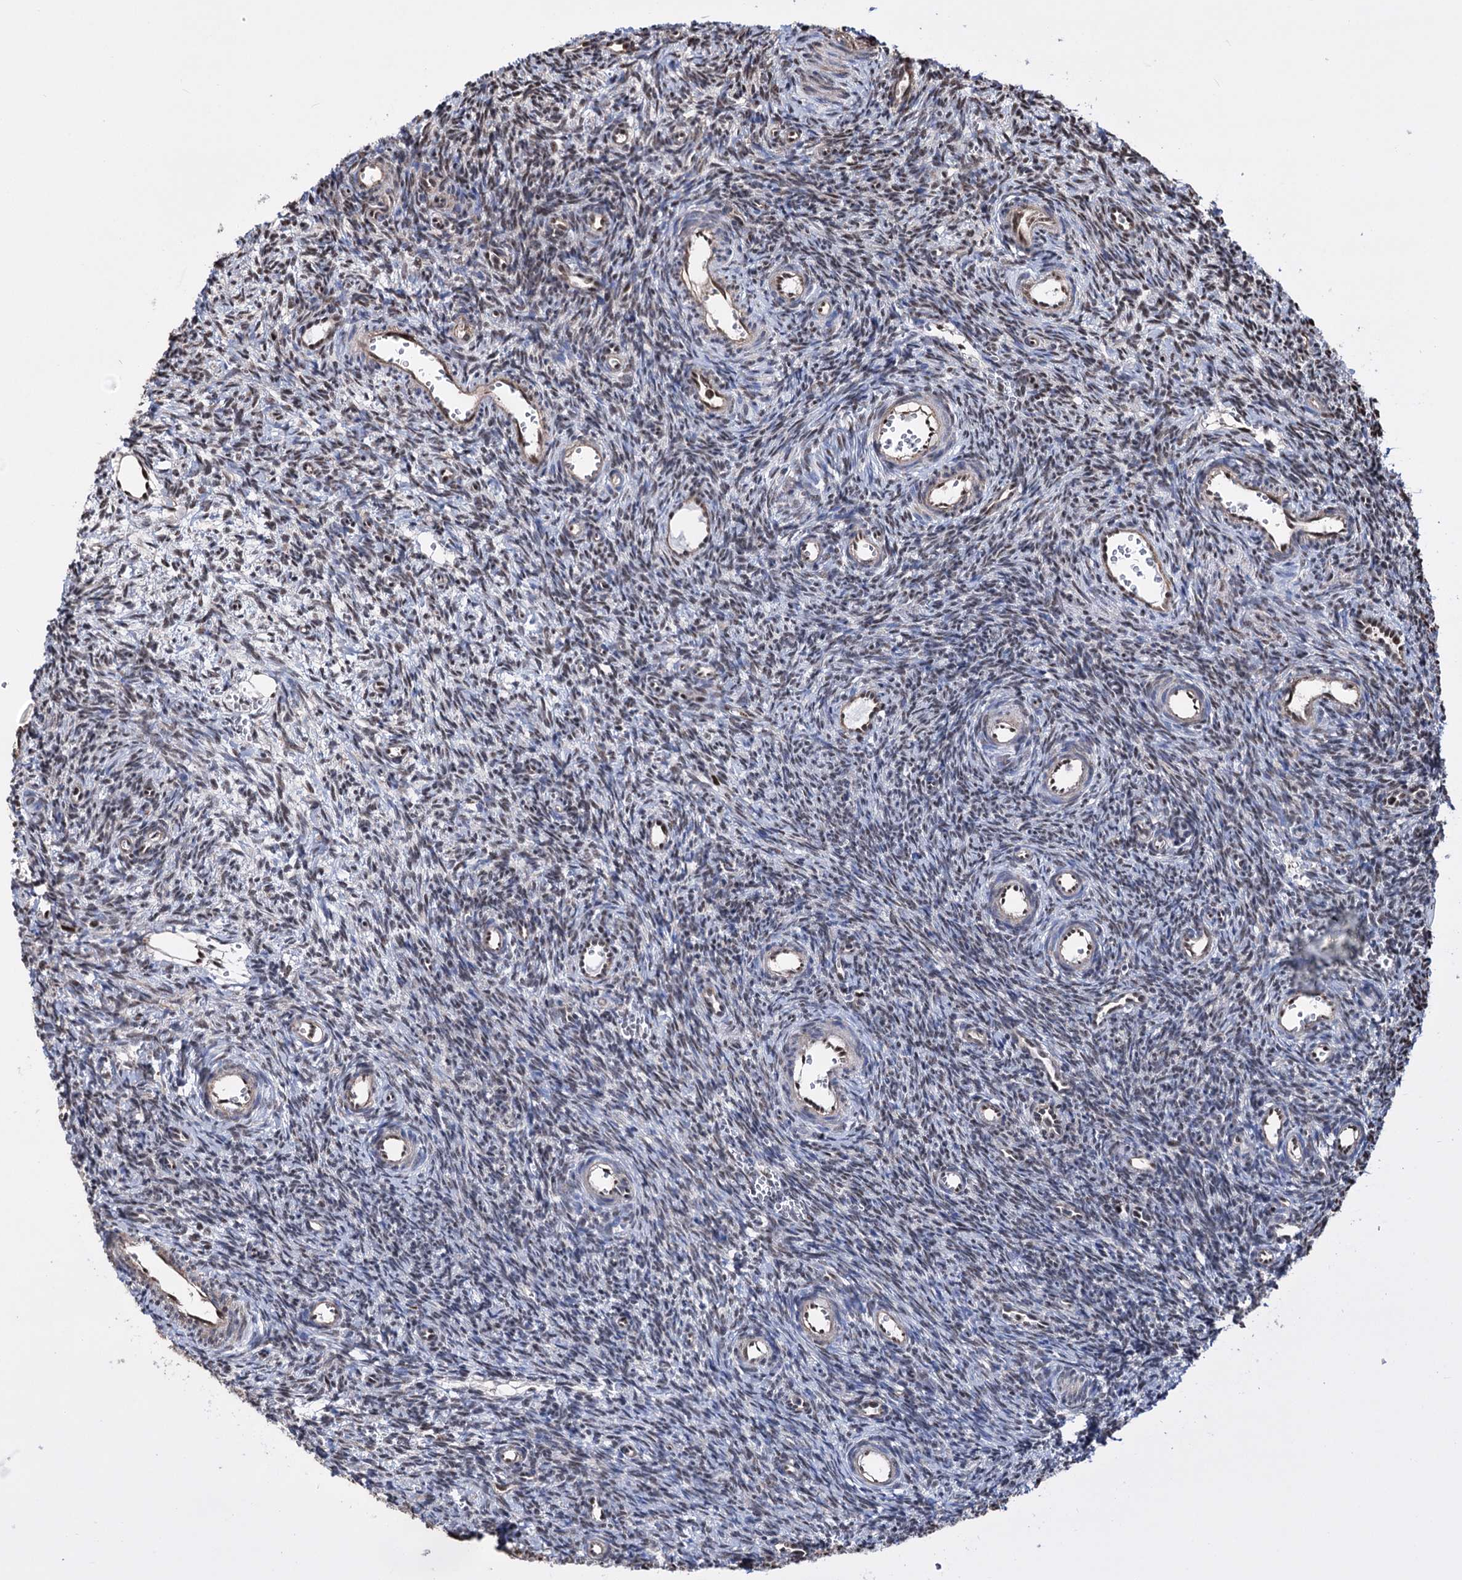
{"staining": {"intensity": "moderate", "quantity": "25%-75%", "location": "nuclear"}, "tissue": "ovary", "cell_type": "Ovarian stroma cells", "image_type": "normal", "snomed": [{"axis": "morphology", "description": "Normal tissue, NOS"}, {"axis": "topography", "description": "Ovary"}], "caption": "Immunohistochemistry (IHC) photomicrograph of benign ovary: human ovary stained using immunohistochemistry shows medium levels of moderate protein expression localized specifically in the nuclear of ovarian stroma cells, appearing as a nuclear brown color.", "gene": "CHMP7", "patient": {"sex": "female", "age": 39}}